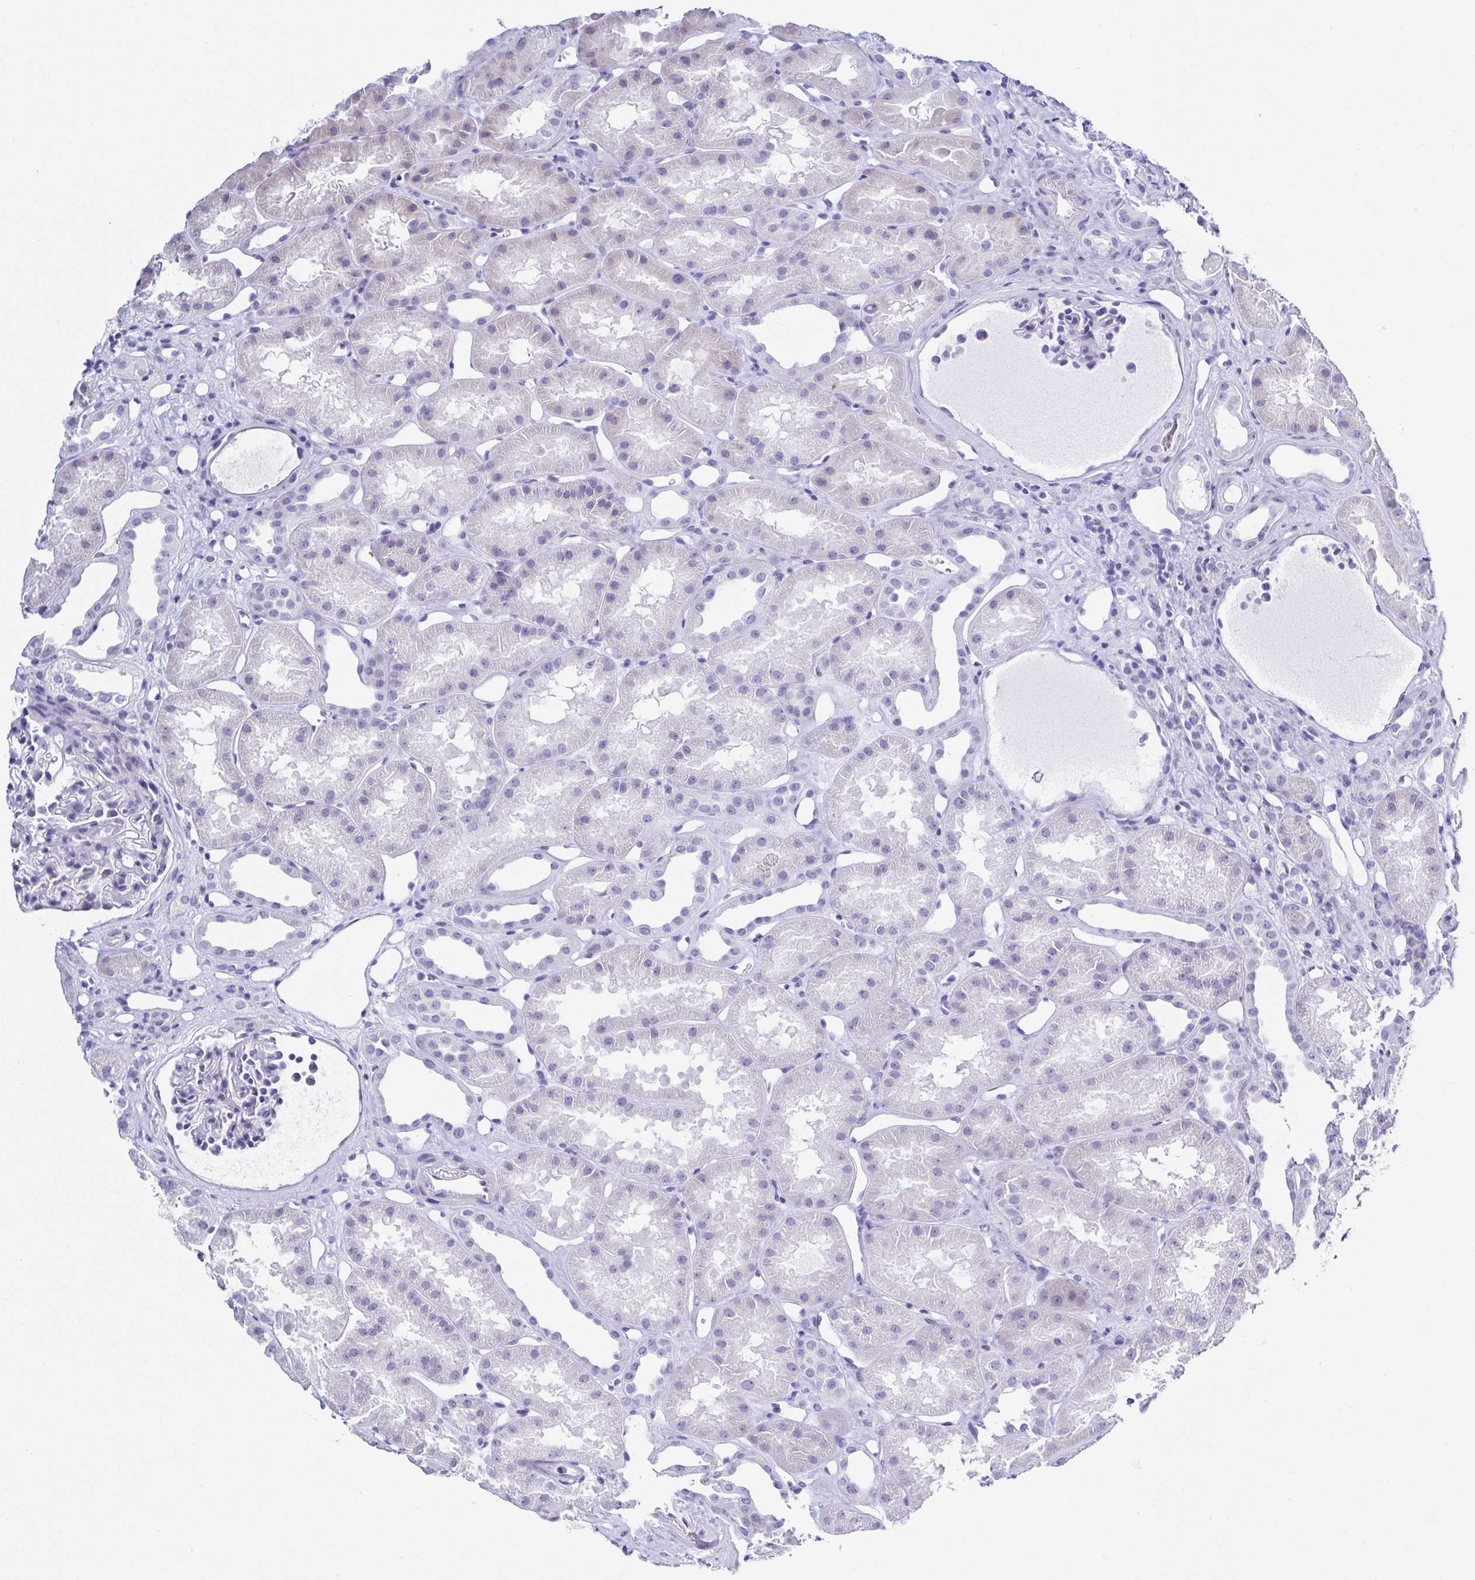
{"staining": {"intensity": "negative", "quantity": "none", "location": "none"}, "tissue": "kidney", "cell_type": "Cells in glomeruli", "image_type": "normal", "snomed": [{"axis": "morphology", "description": "Normal tissue, NOS"}, {"axis": "topography", "description": "Kidney"}], "caption": "Micrograph shows no protein positivity in cells in glomeruli of normal kidney.", "gene": "TNNT2", "patient": {"sex": "male", "age": 61}}